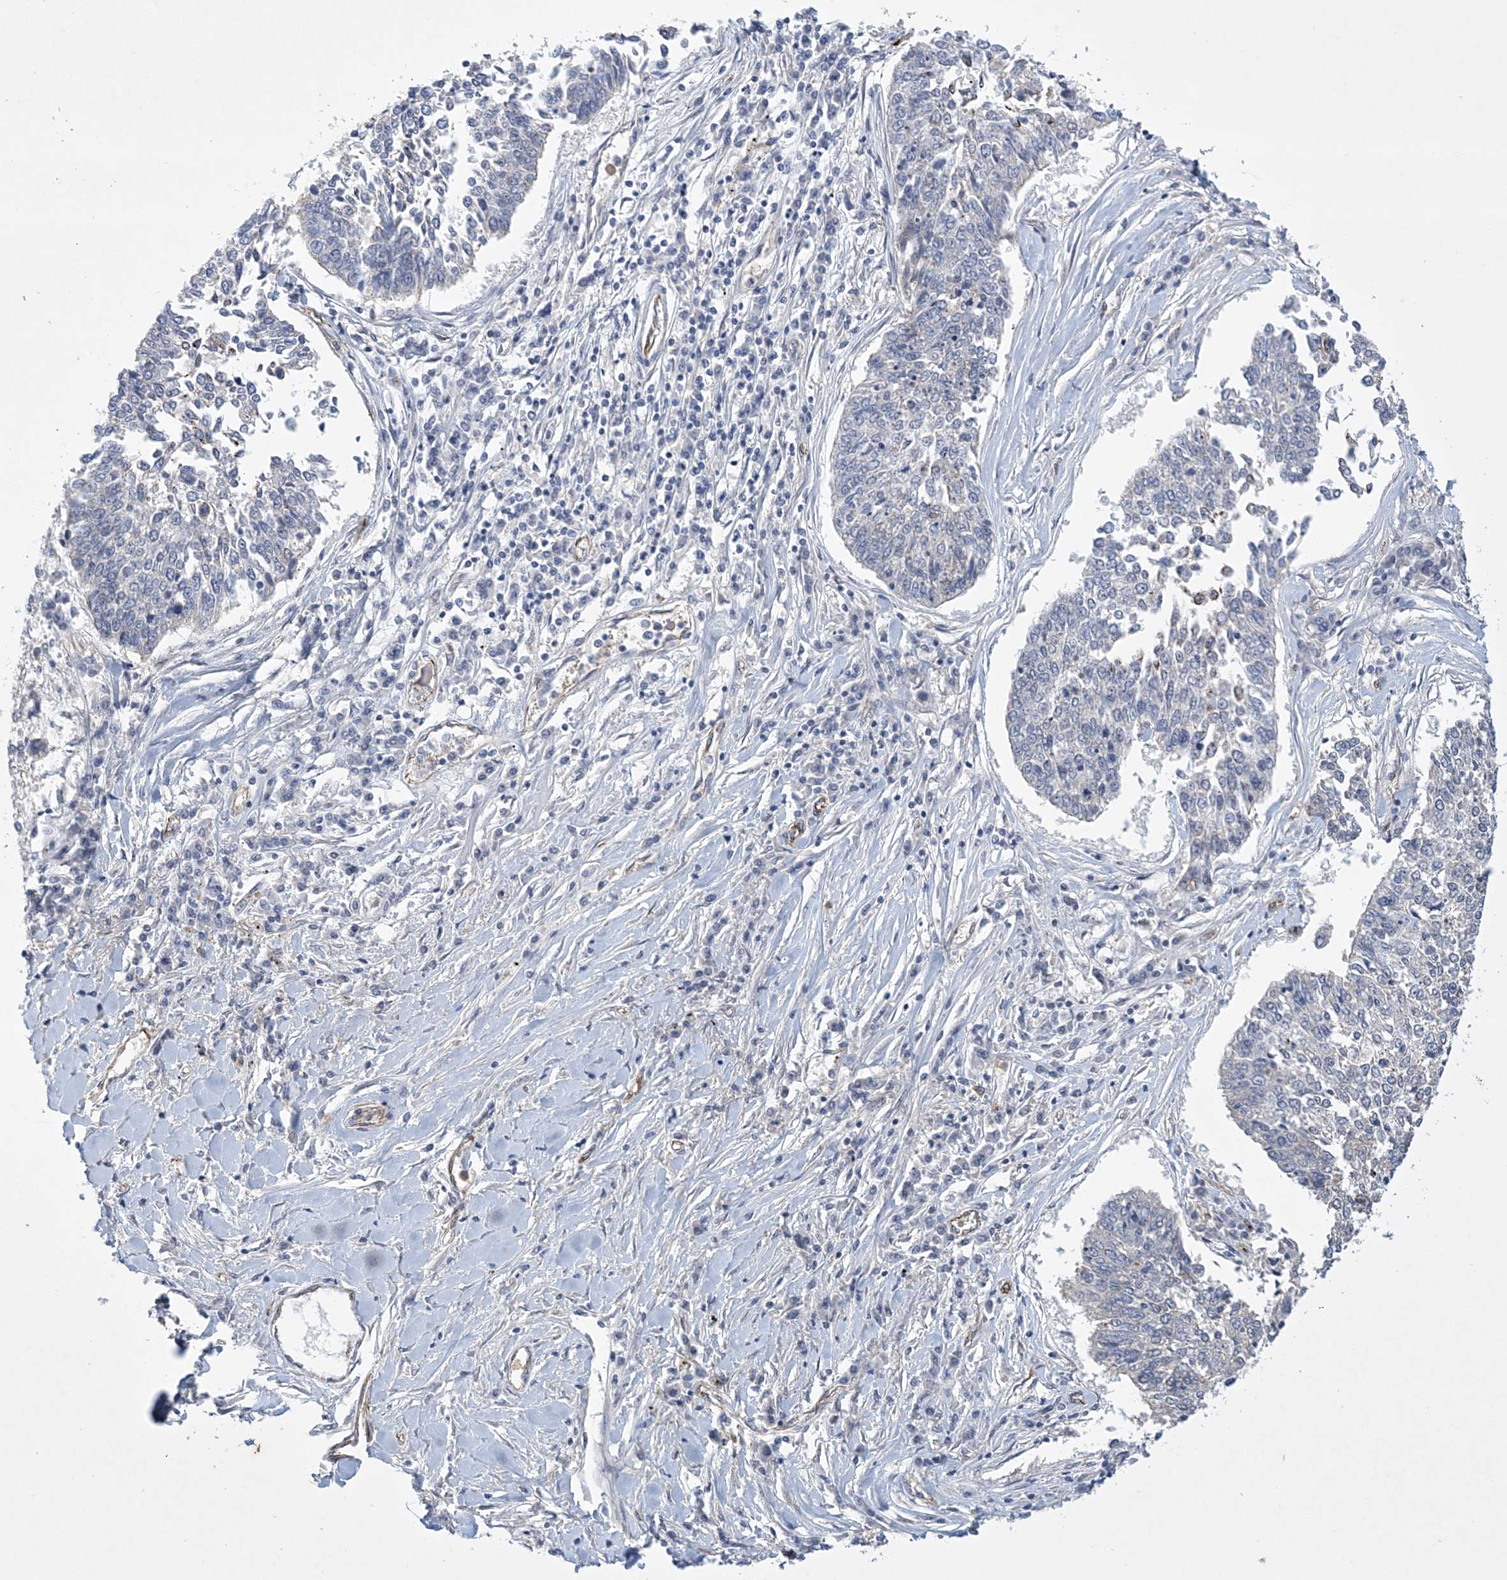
{"staining": {"intensity": "negative", "quantity": "none", "location": "none"}, "tissue": "lung cancer", "cell_type": "Tumor cells", "image_type": "cancer", "snomed": [{"axis": "morphology", "description": "Normal tissue, NOS"}, {"axis": "morphology", "description": "Squamous cell carcinoma, NOS"}, {"axis": "topography", "description": "Cartilage tissue"}, {"axis": "topography", "description": "Bronchus"}, {"axis": "topography", "description": "Lung"}, {"axis": "topography", "description": "Peripheral nerve tissue"}], "caption": "Image shows no significant protein expression in tumor cells of squamous cell carcinoma (lung).", "gene": "DPCD", "patient": {"sex": "female", "age": 49}}